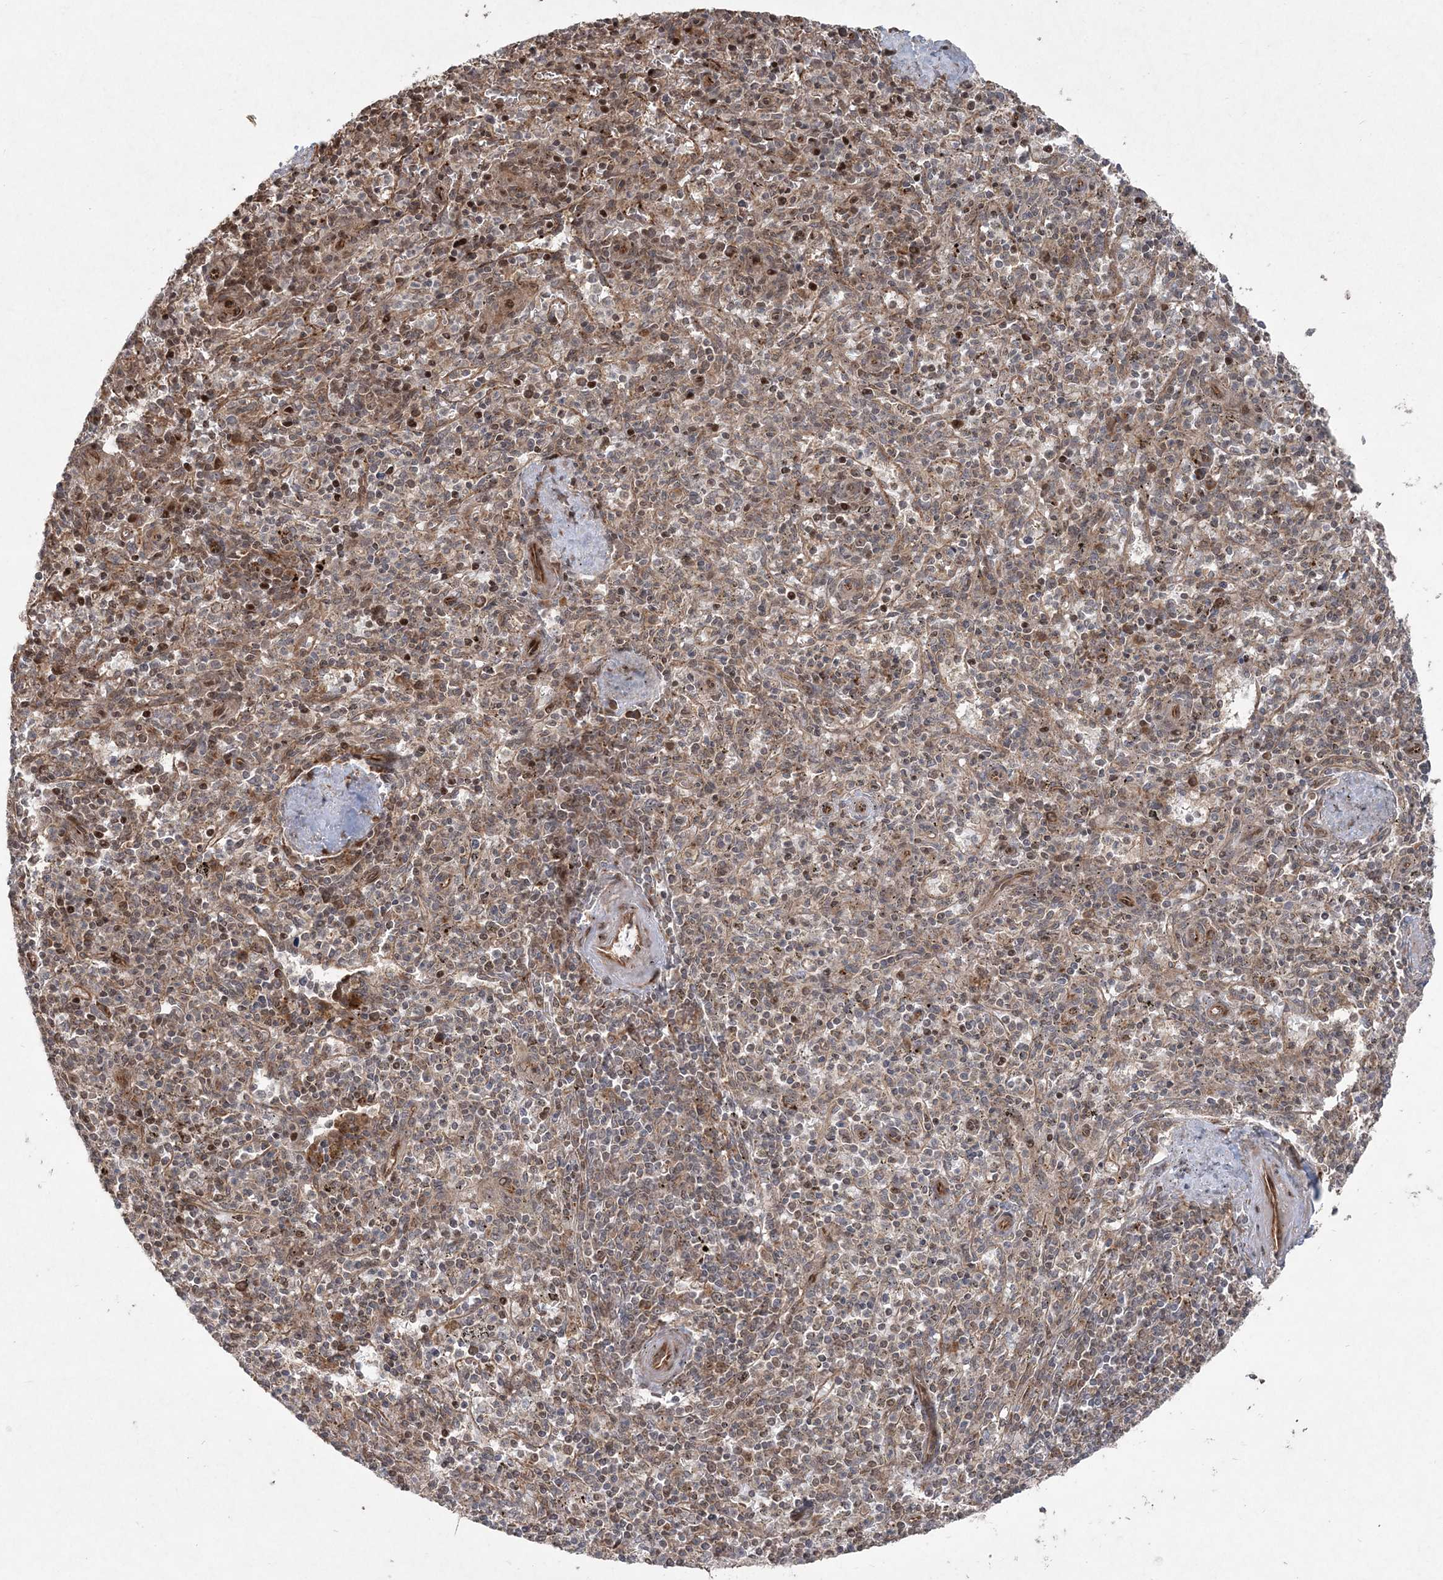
{"staining": {"intensity": "moderate", "quantity": "<25%", "location": "nuclear"}, "tissue": "spleen", "cell_type": "Cells in red pulp", "image_type": "normal", "snomed": [{"axis": "morphology", "description": "Normal tissue, NOS"}, {"axis": "topography", "description": "Spleen"}], "caption": "Protein expression by immunohistochemistry (IHC) exhibits moderate nuclear positivity in about <25% of cells in red pulp in unremarkable spleen.", "gene": "SERINC1", "patient": {"sex": "male", "age": 72}}